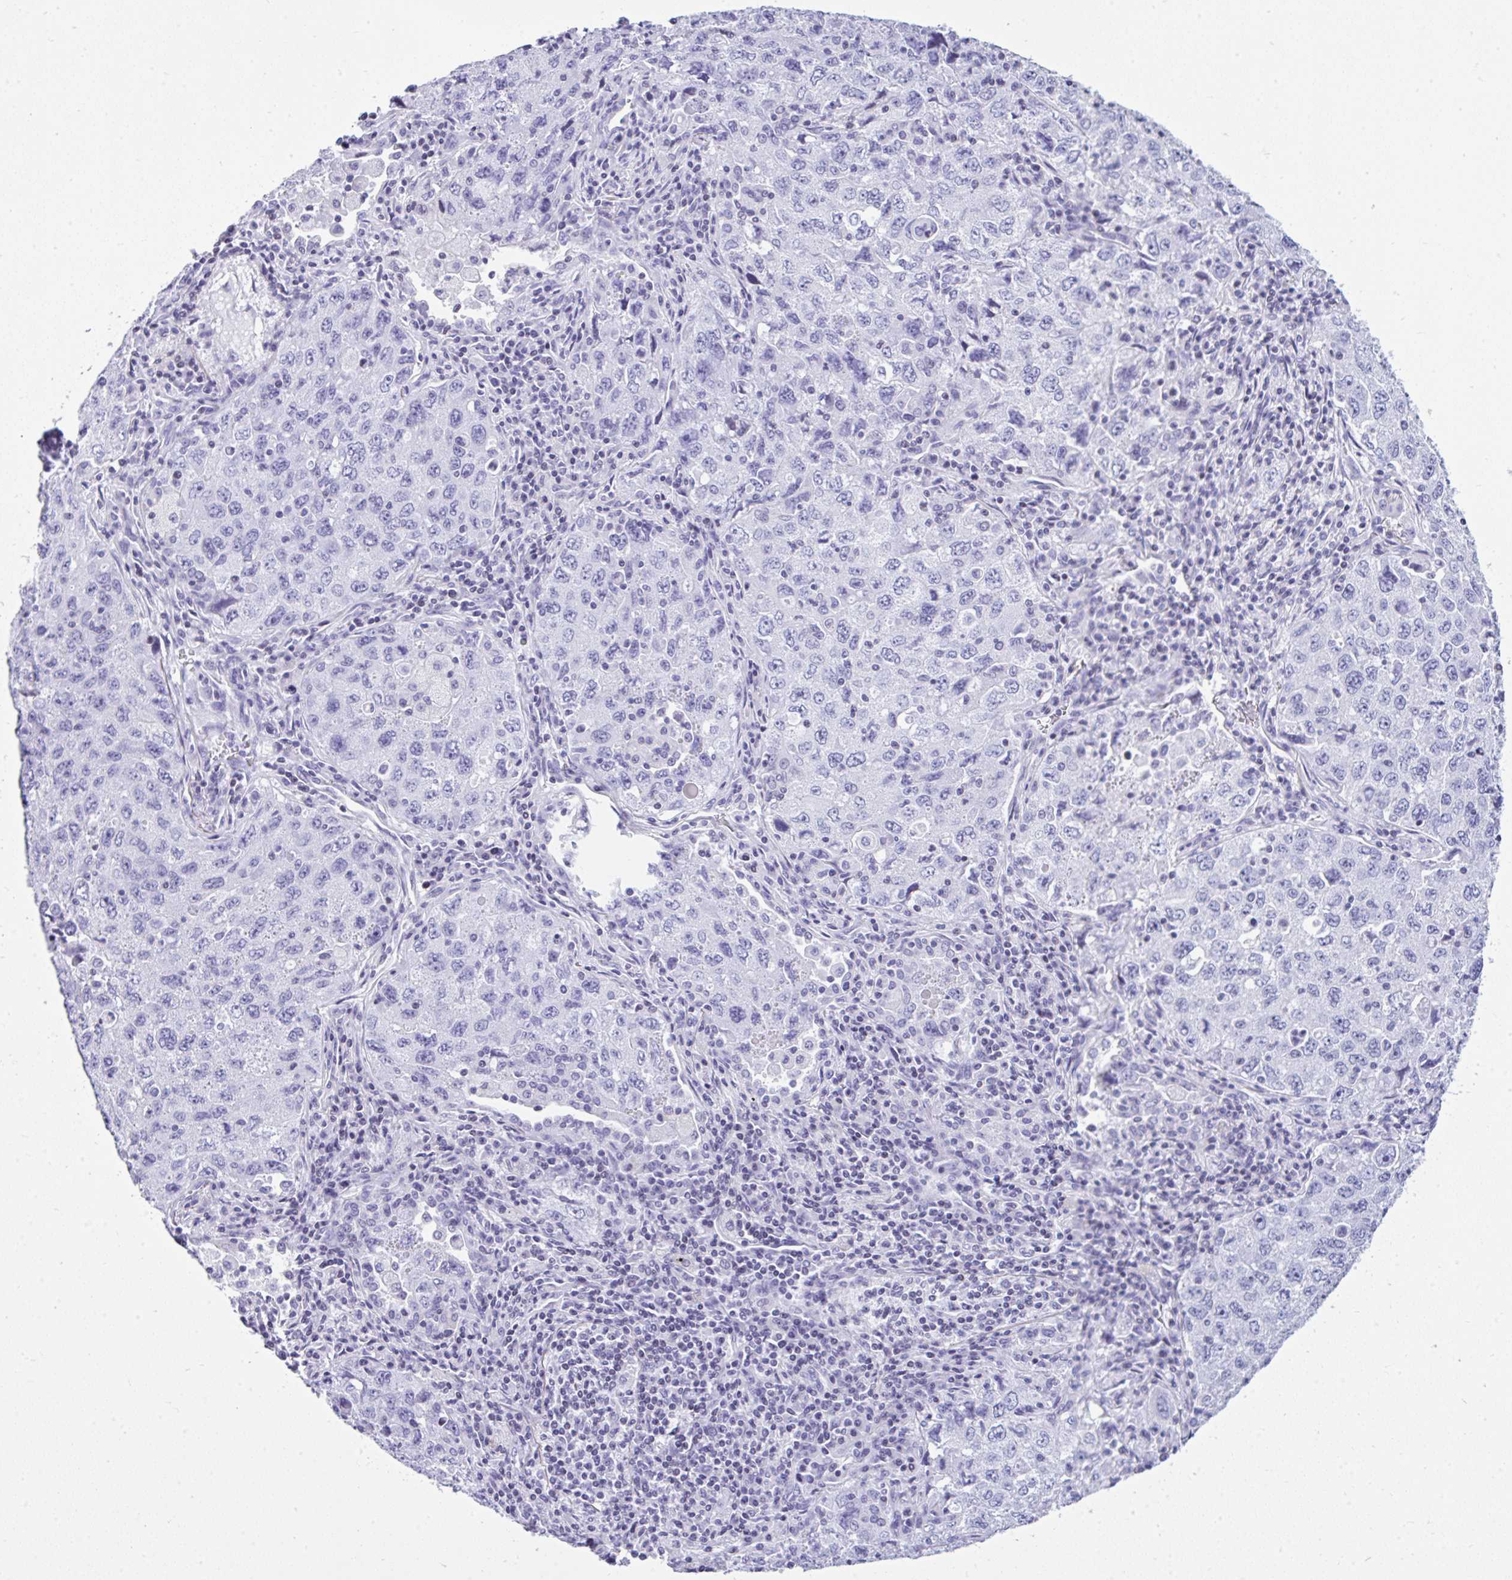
{"staining": {"intensity": "negative", "quantity": "none", "location": "none"}, "tissue": "lung cancer", "cell_type": "Tumor cells", "image_type": "cancer", "snomed": [{"axis": "morphology", "description": "Adenocarcinoma, NOS"}, {"axis": "topography", "description": "Lung"}], "caption": "This is an immunohistochemistry (IHC) photomicrograph of adenocarcinoma (lung). There is no expression in tumor cells.", "gene": "KRT27", "patient": {"sex": "female", "age": 57}}